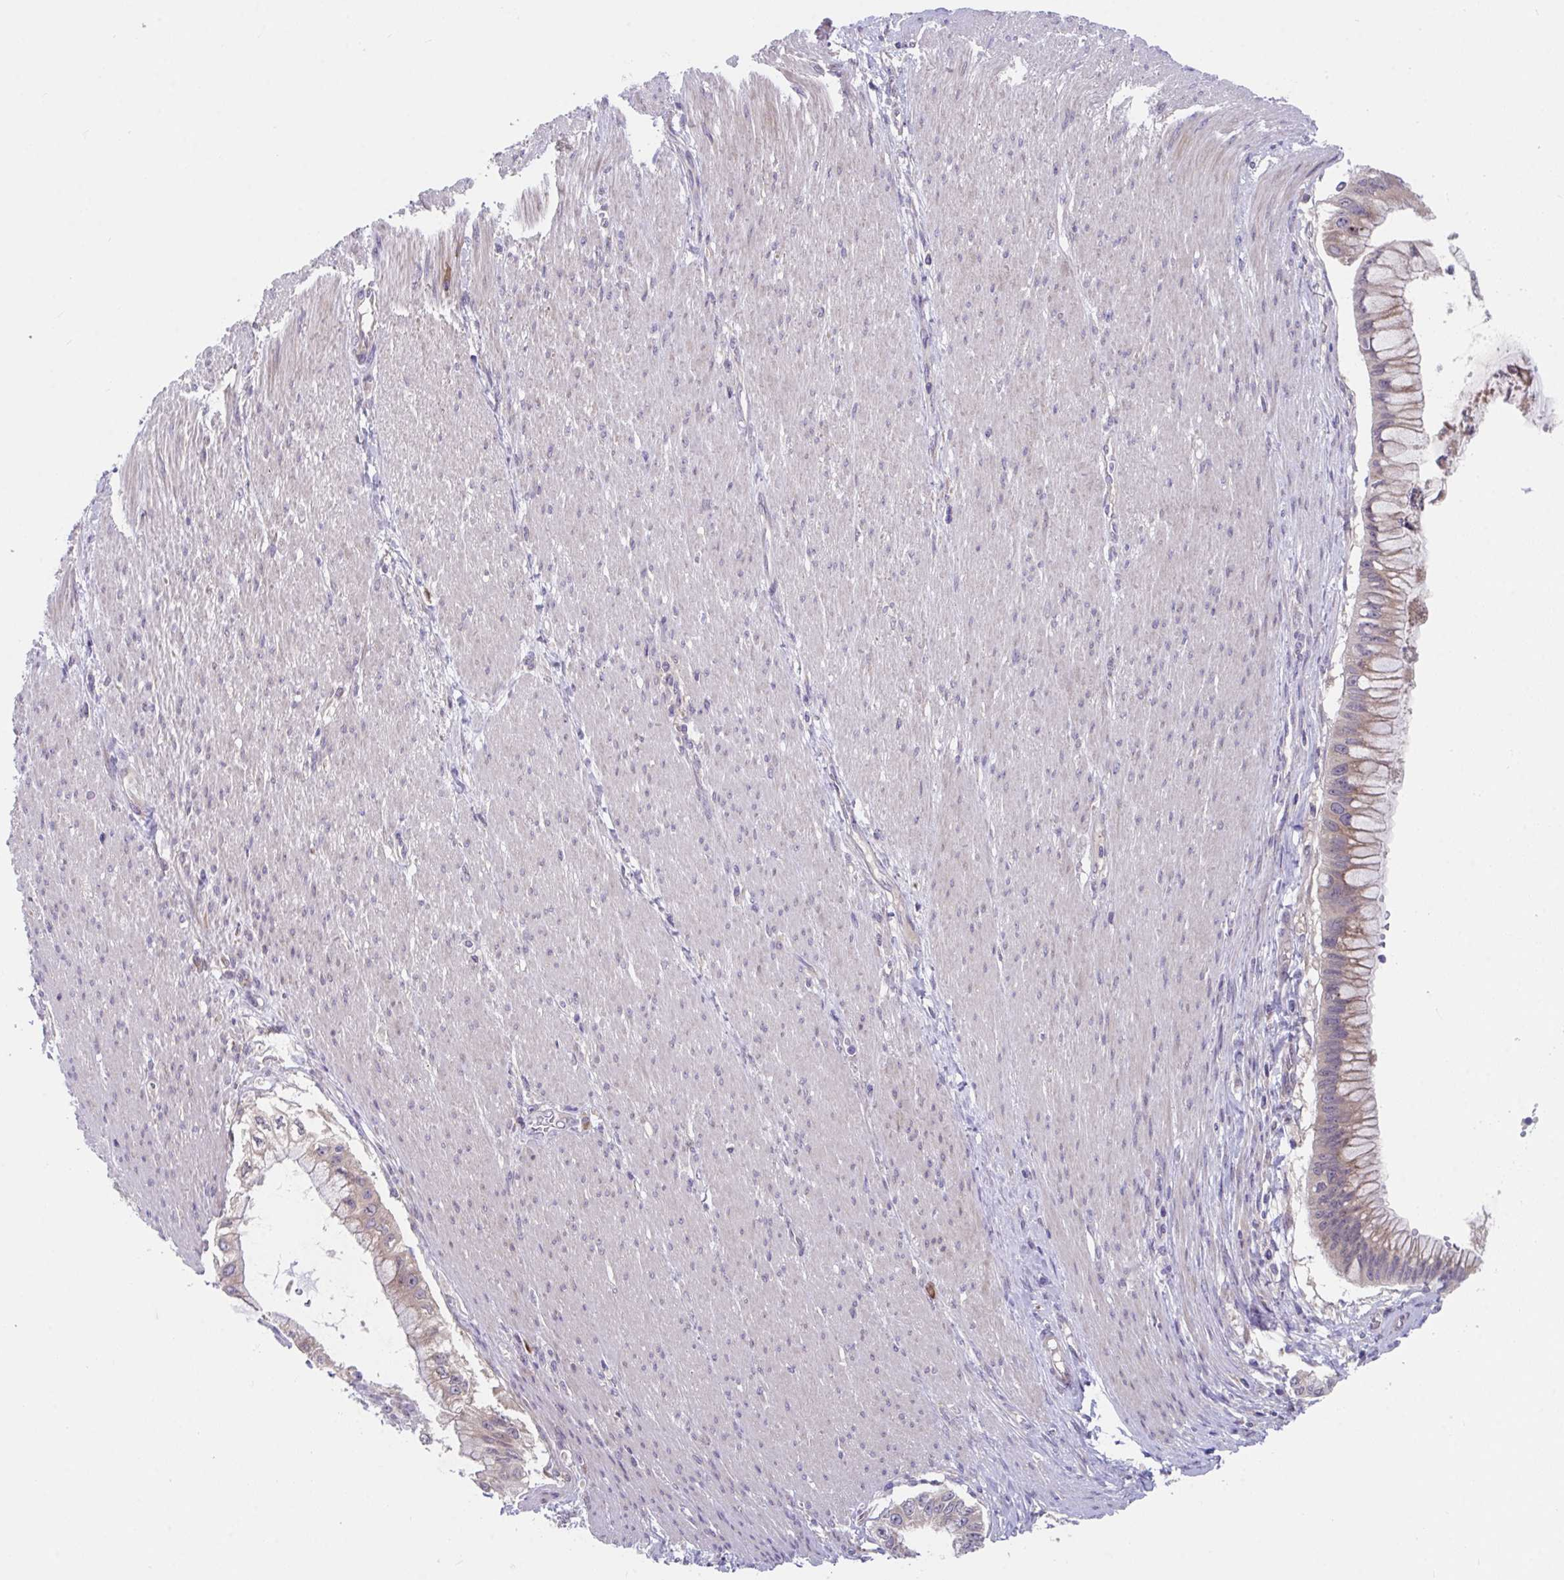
{"staining": {"intensity": "moderate", "quantity": ">75%", "location": "cytoplasmic/membranous"}, "tissue": "pancreatic cancer", "cell_type": "Tumor cells", "image_type": "cancer", "snomed": [{"axis": "morphology", "description": "Adenocarcinoma, NOS"}, {"axis": "topography", "description": "Pancreas"}], "caption": "Pancreatic cancer (adenocarcinoma) tissue shows moderate cytoplasmic/membranous staining in about >75% of tumor cells, visualized by immunohistochemistry.", "gene": "SUSD4", "patient": {"sex": "male", "age": 48}}